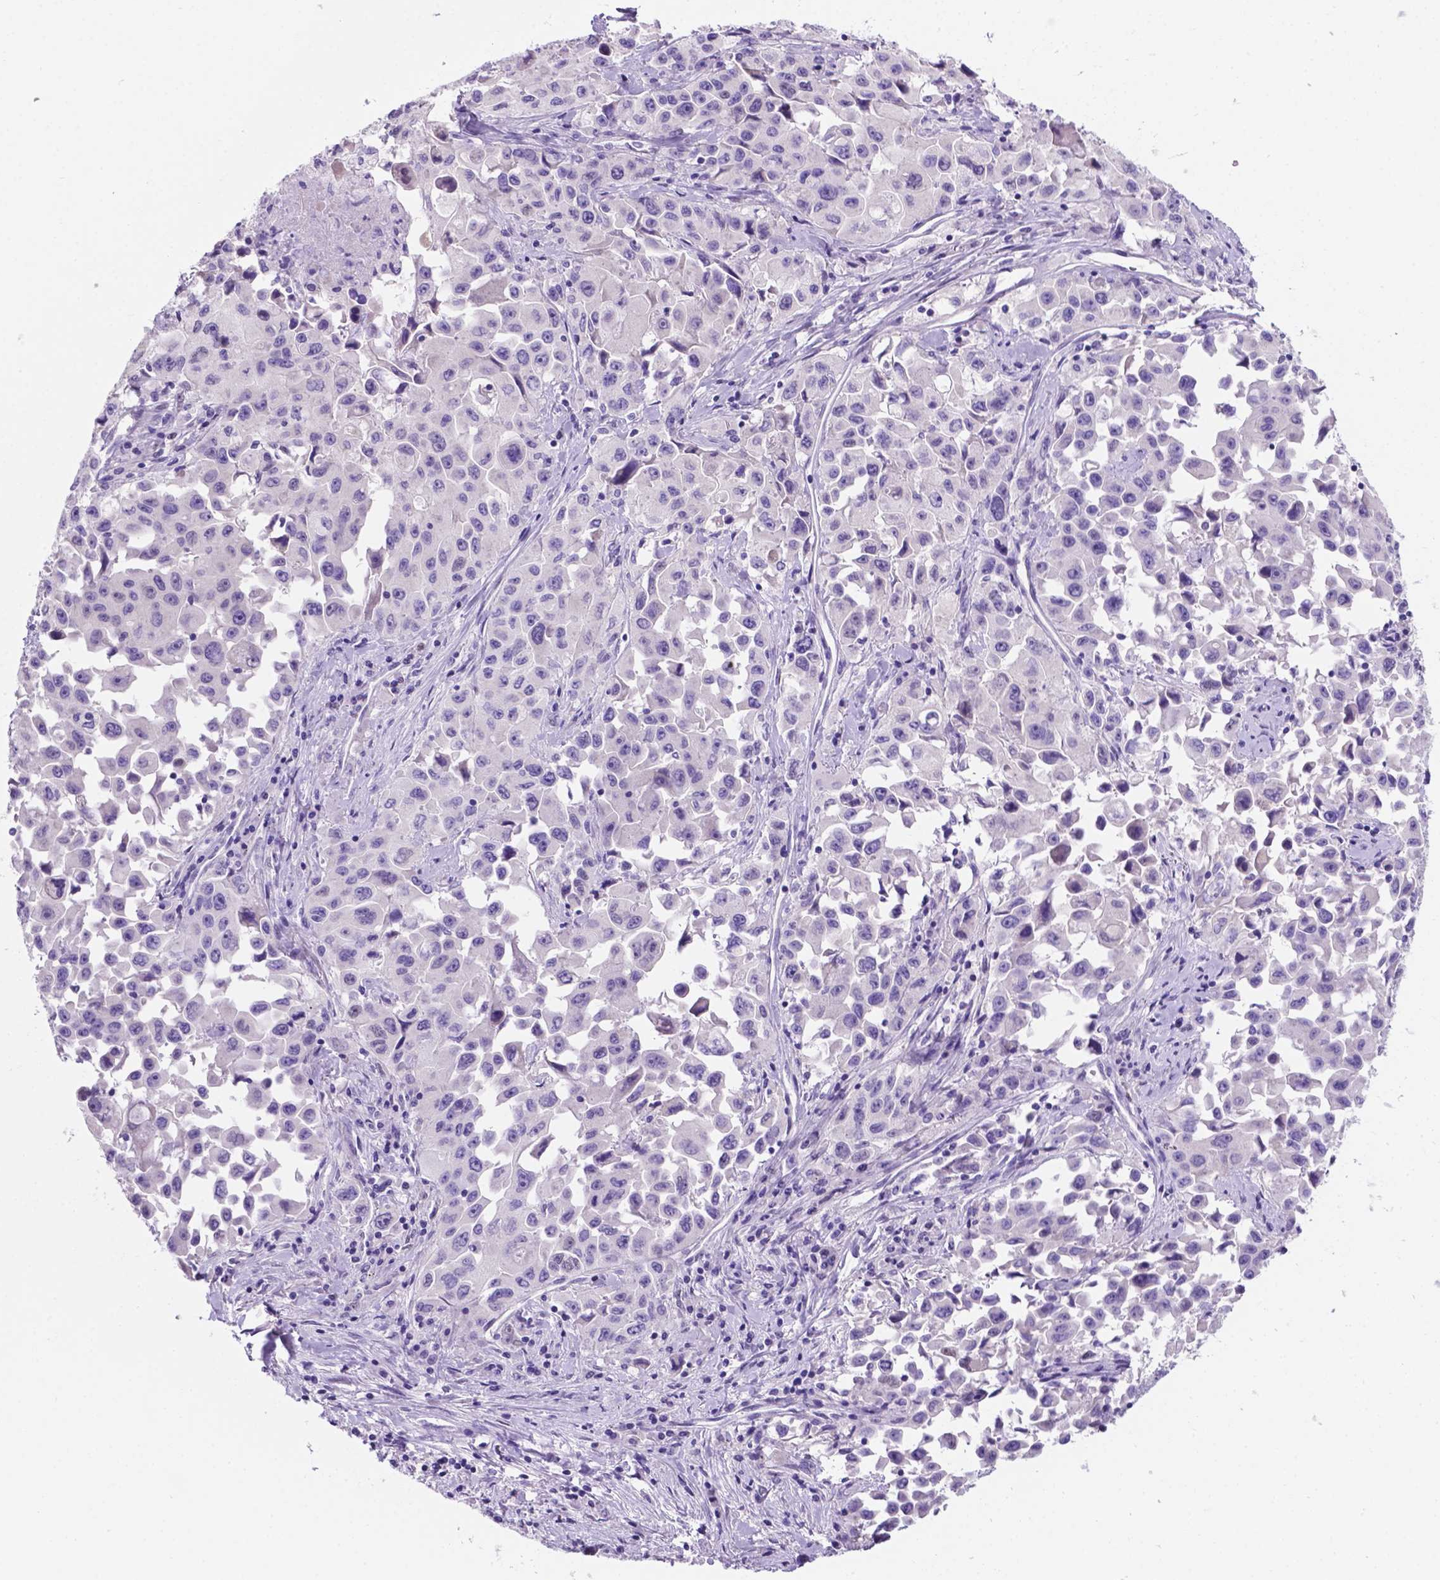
{"staining": {"intensity": "negative", "quantity": "none", "location": "none"}, "tissue": "lung cancer", "cell_type": "Tumor cells", "image_type": "cancer", "snomed": [{"axis": "morphology", "description": "Squamous cell carcinoma, NOS"}, {"axis": "topography", "description": "Lung"}], "caption": "The image shows no staining of tumor cells in lung cancer.", "gene": "TMEM210", "patient": {"sex": "male", "age": 63}}